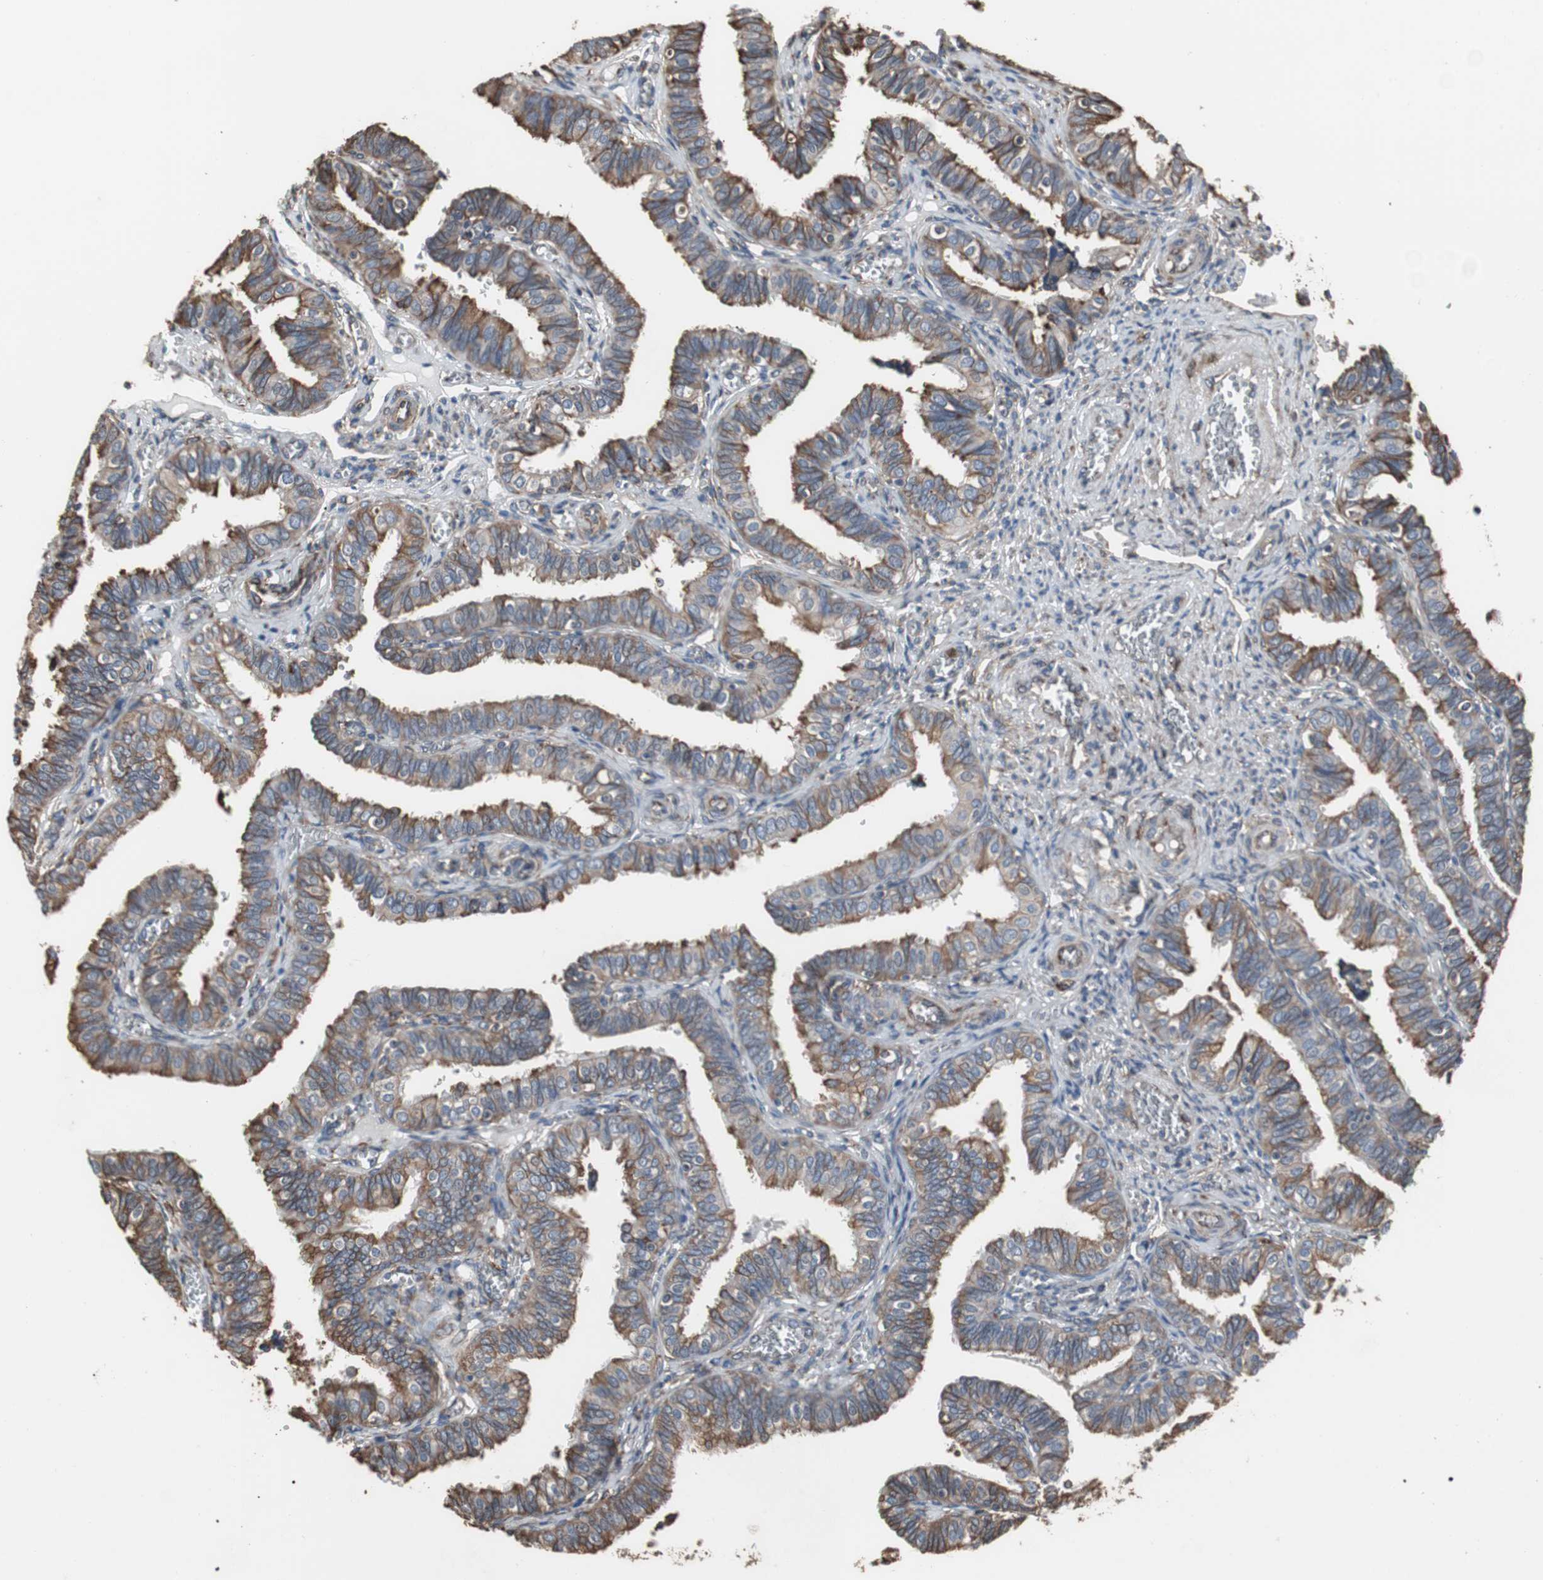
{"staining": {"intensity": "moderate", "quantity": ">75%", "location": "cytoplasmic/membranous"}, "tissue": "fallopian tube", "cell_type": "Glandular cells", "image_type": "normal", "snomed": [{"axis": "morphology", "description": "Normal tissue, NOS"}, {"axis": "topography", "description": "Fallopian tube"}], "caption": "Protein staining of benign fallopian tube displays moderate cytoplasmic/membranous positivity in approximately >75% of glandular cells.", "gene": "CALU", "patient": {"sex": "female", "age": 46}}